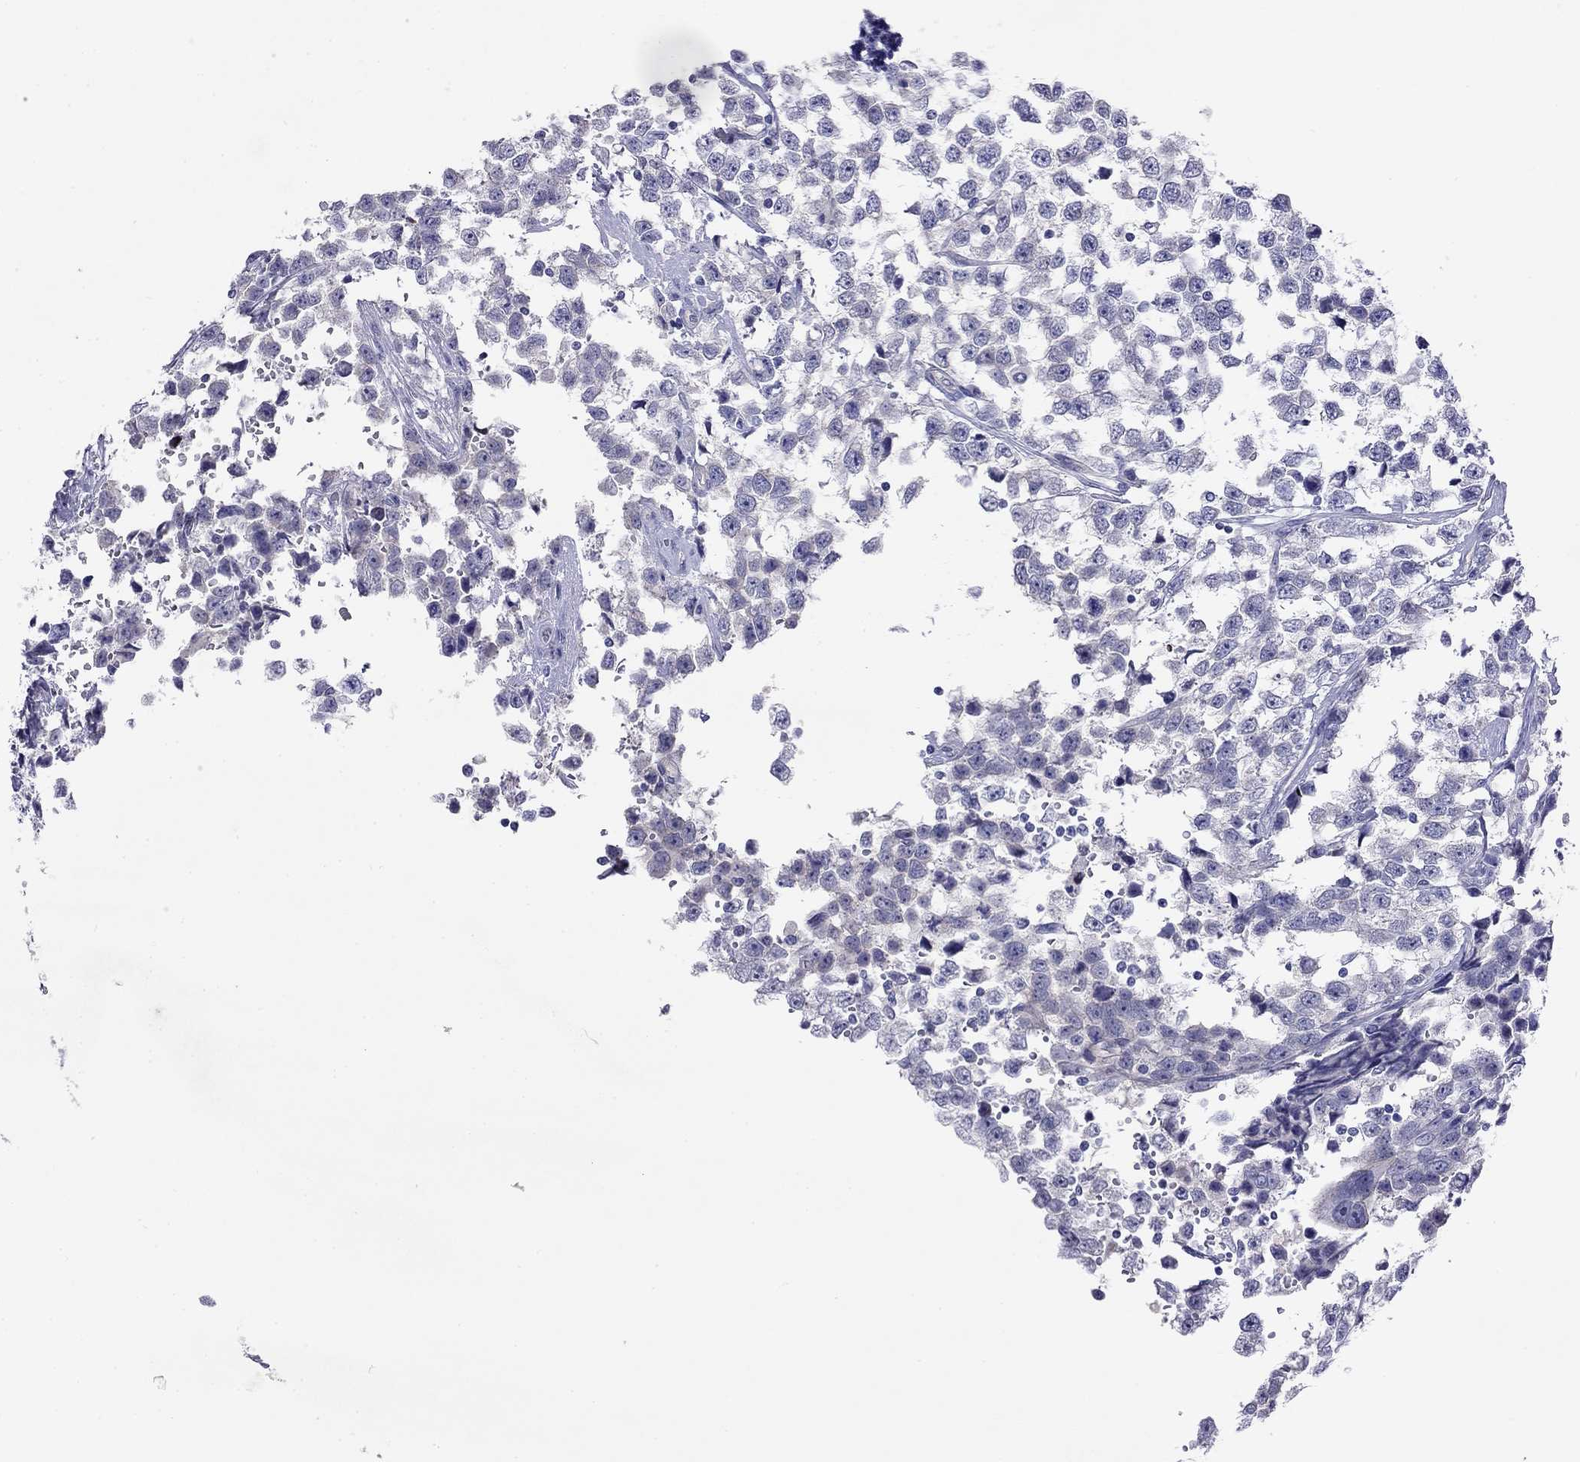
{"staining": {"intensity": "negative", "quantity": "none", "location": "none"}, "tissue": "testis cancer", "cell_type": "Tumor cells", "image_type": "cancer", "snomed": [{"axis": "morphology", "description": "Seminoma, NOS"}, {"axis": "topography", "description": "Testis"}], "caption": "An image of testis seminoma stained for a protein demonstrates no brown staining in tumor cells. (DAB (3,3'-diaminobenzidine) immunohistochemistry (IHC) with hematoxylin counter stain).", "gene": "CAPNS2", "patient": {"sex": "male", "age": 34}}